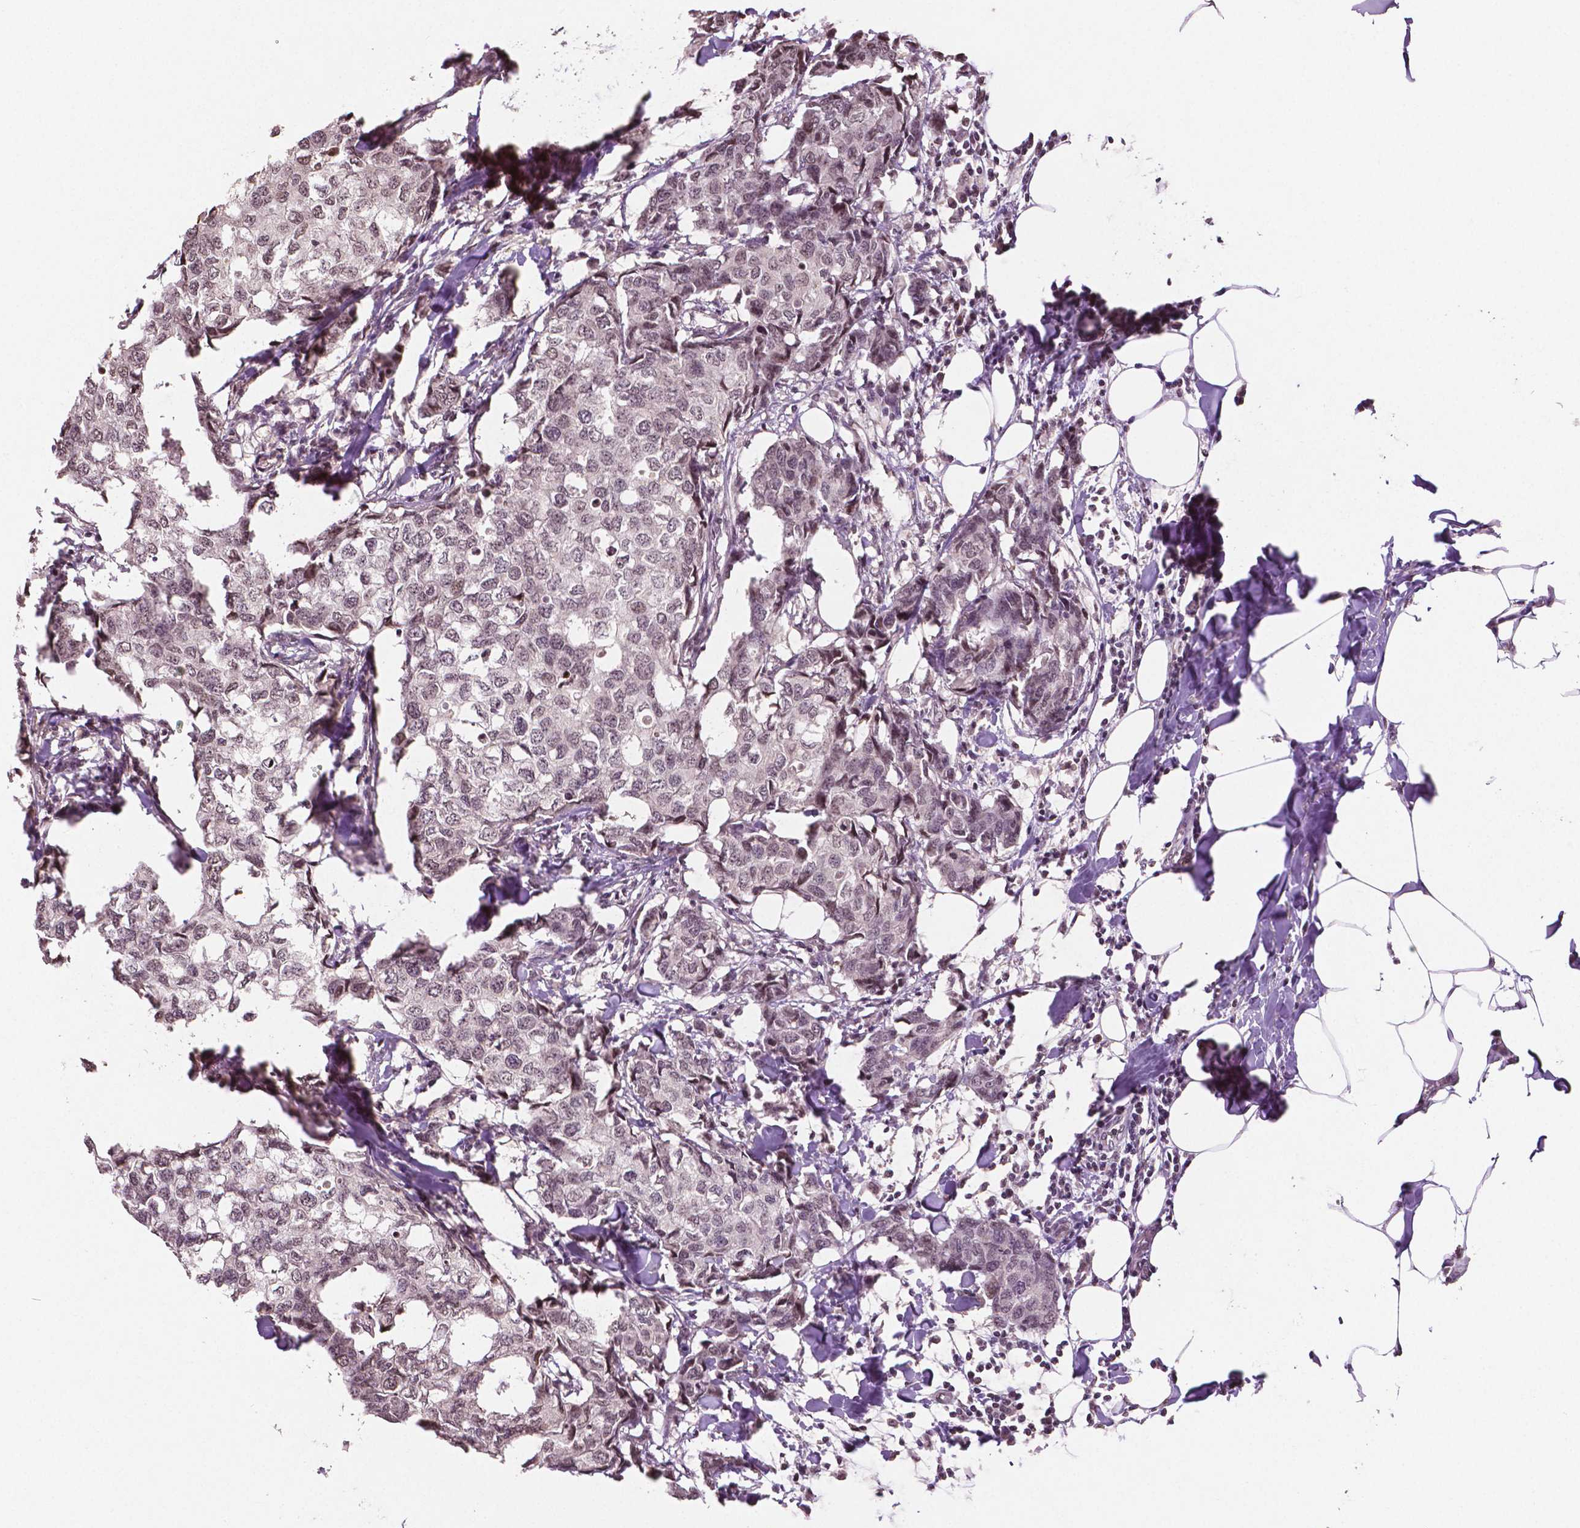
{"staining": {"intensity": "weak", "quantity": ">75%", "location": "nuclear"}, "tissue": "breast cancer", "cell_type": "Tumor cells", "image_type": "cancer", "snomed": [{"axis": "morphology", "description": "Duct carcinoma"}, {"axis": "topography", "description": "Breast"}], "caption": "Breast cancer (infiltrating ductal carcinoma) stained for a protein exhibits weak nuclear positivity in tumor cells.", "gene": "DEK", "patient": {"sex": "female", "age": 27}}